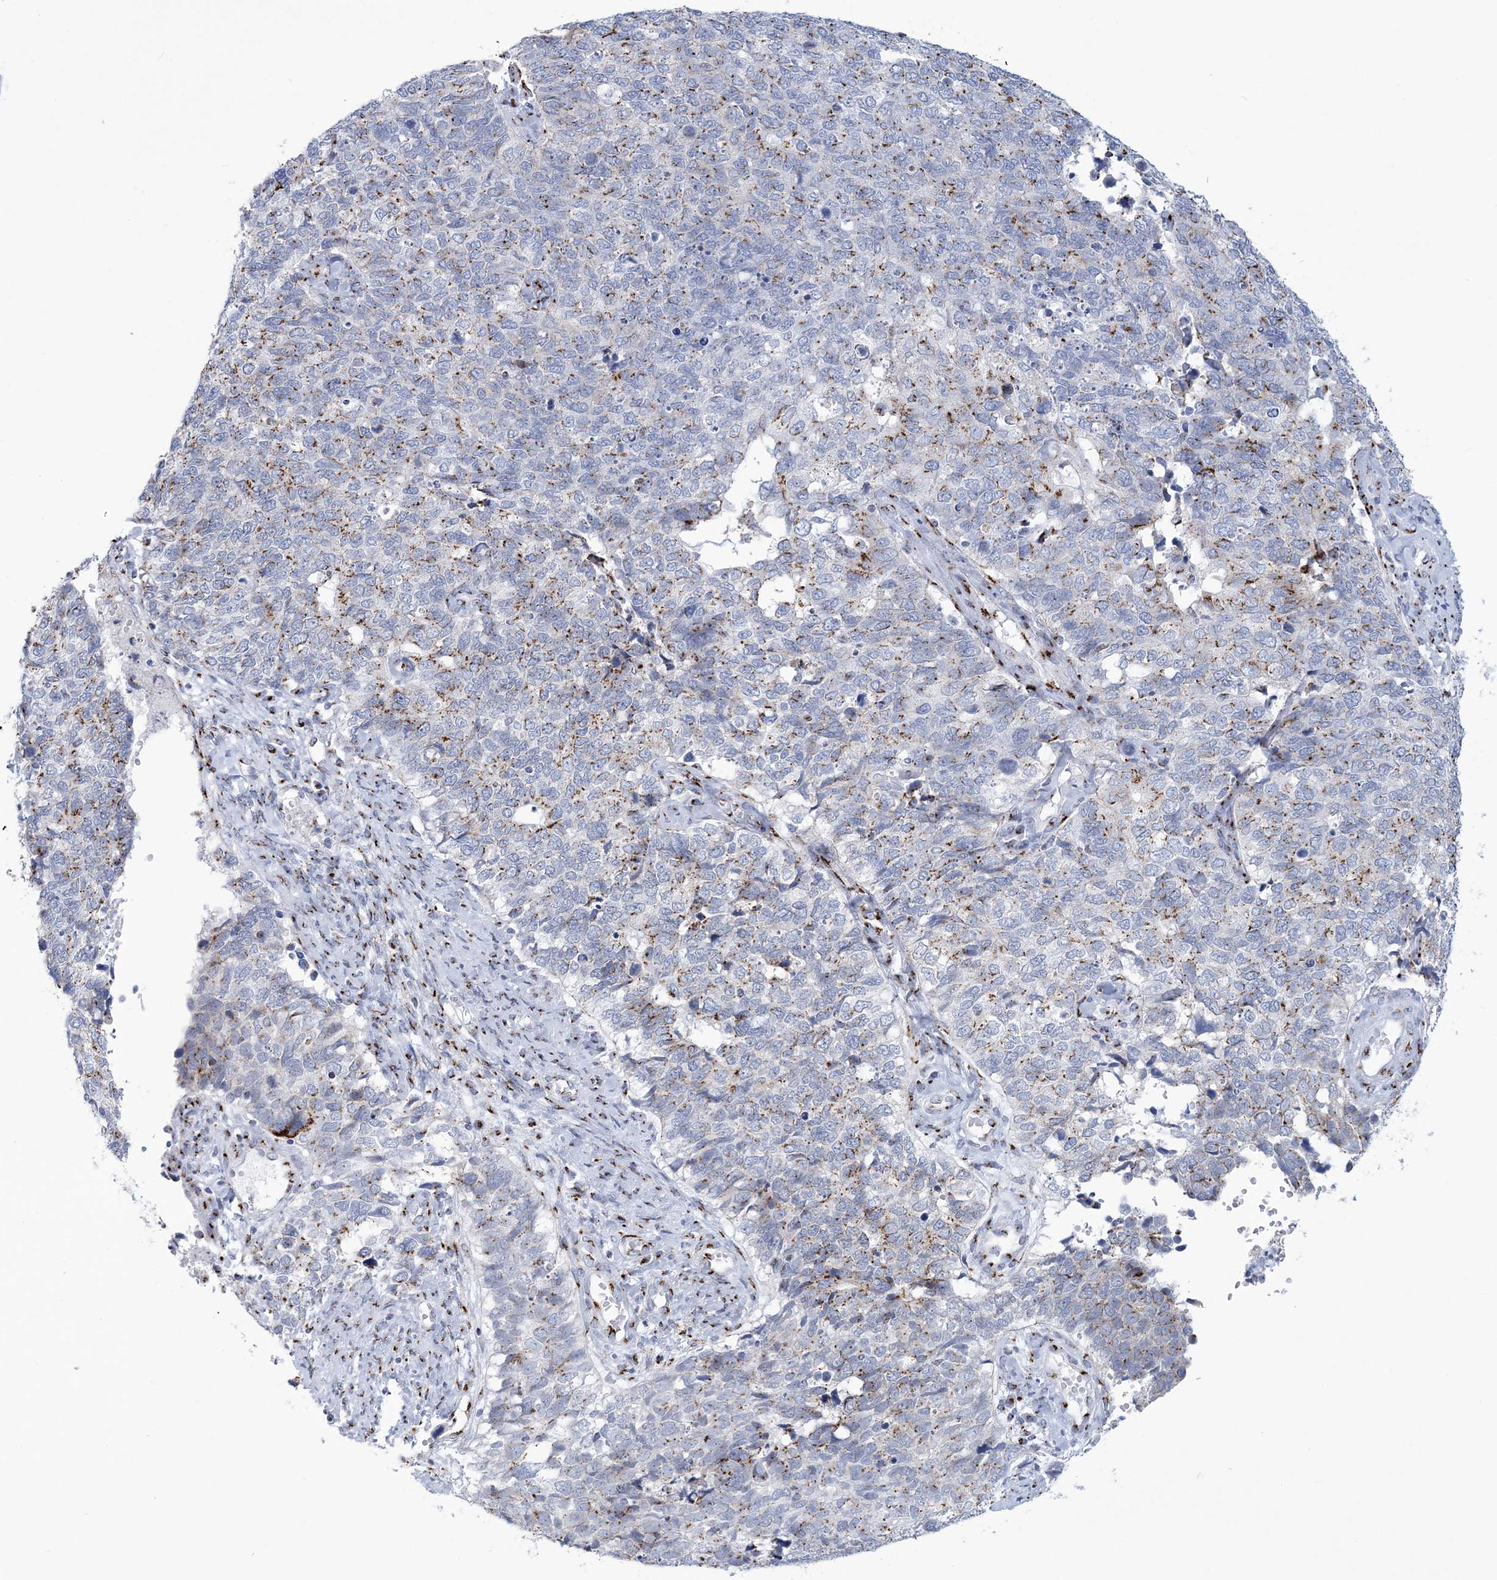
{"staining": {"intensity": "moderate", "quantity": "<25%", "location": "cytoplasmic/membranous"}, "tissue": "cervical cancer", "cell_type": "Tumor cells", "image_type": "cancer", "snomed": [{"axis": "morphology", "description": "Squamous cell carcinoma, NOS"}, {"axis": "topography", "description": "Cervix"}], "caption": "A low amount of moderate cytoplasmic/membranous positivity is seen in about <25% of tumor cells in cervical cancer (squamous cell carcinoma) tissue.", "gene": "SLX9", "patient": {"sex": "female", "age": 63}}